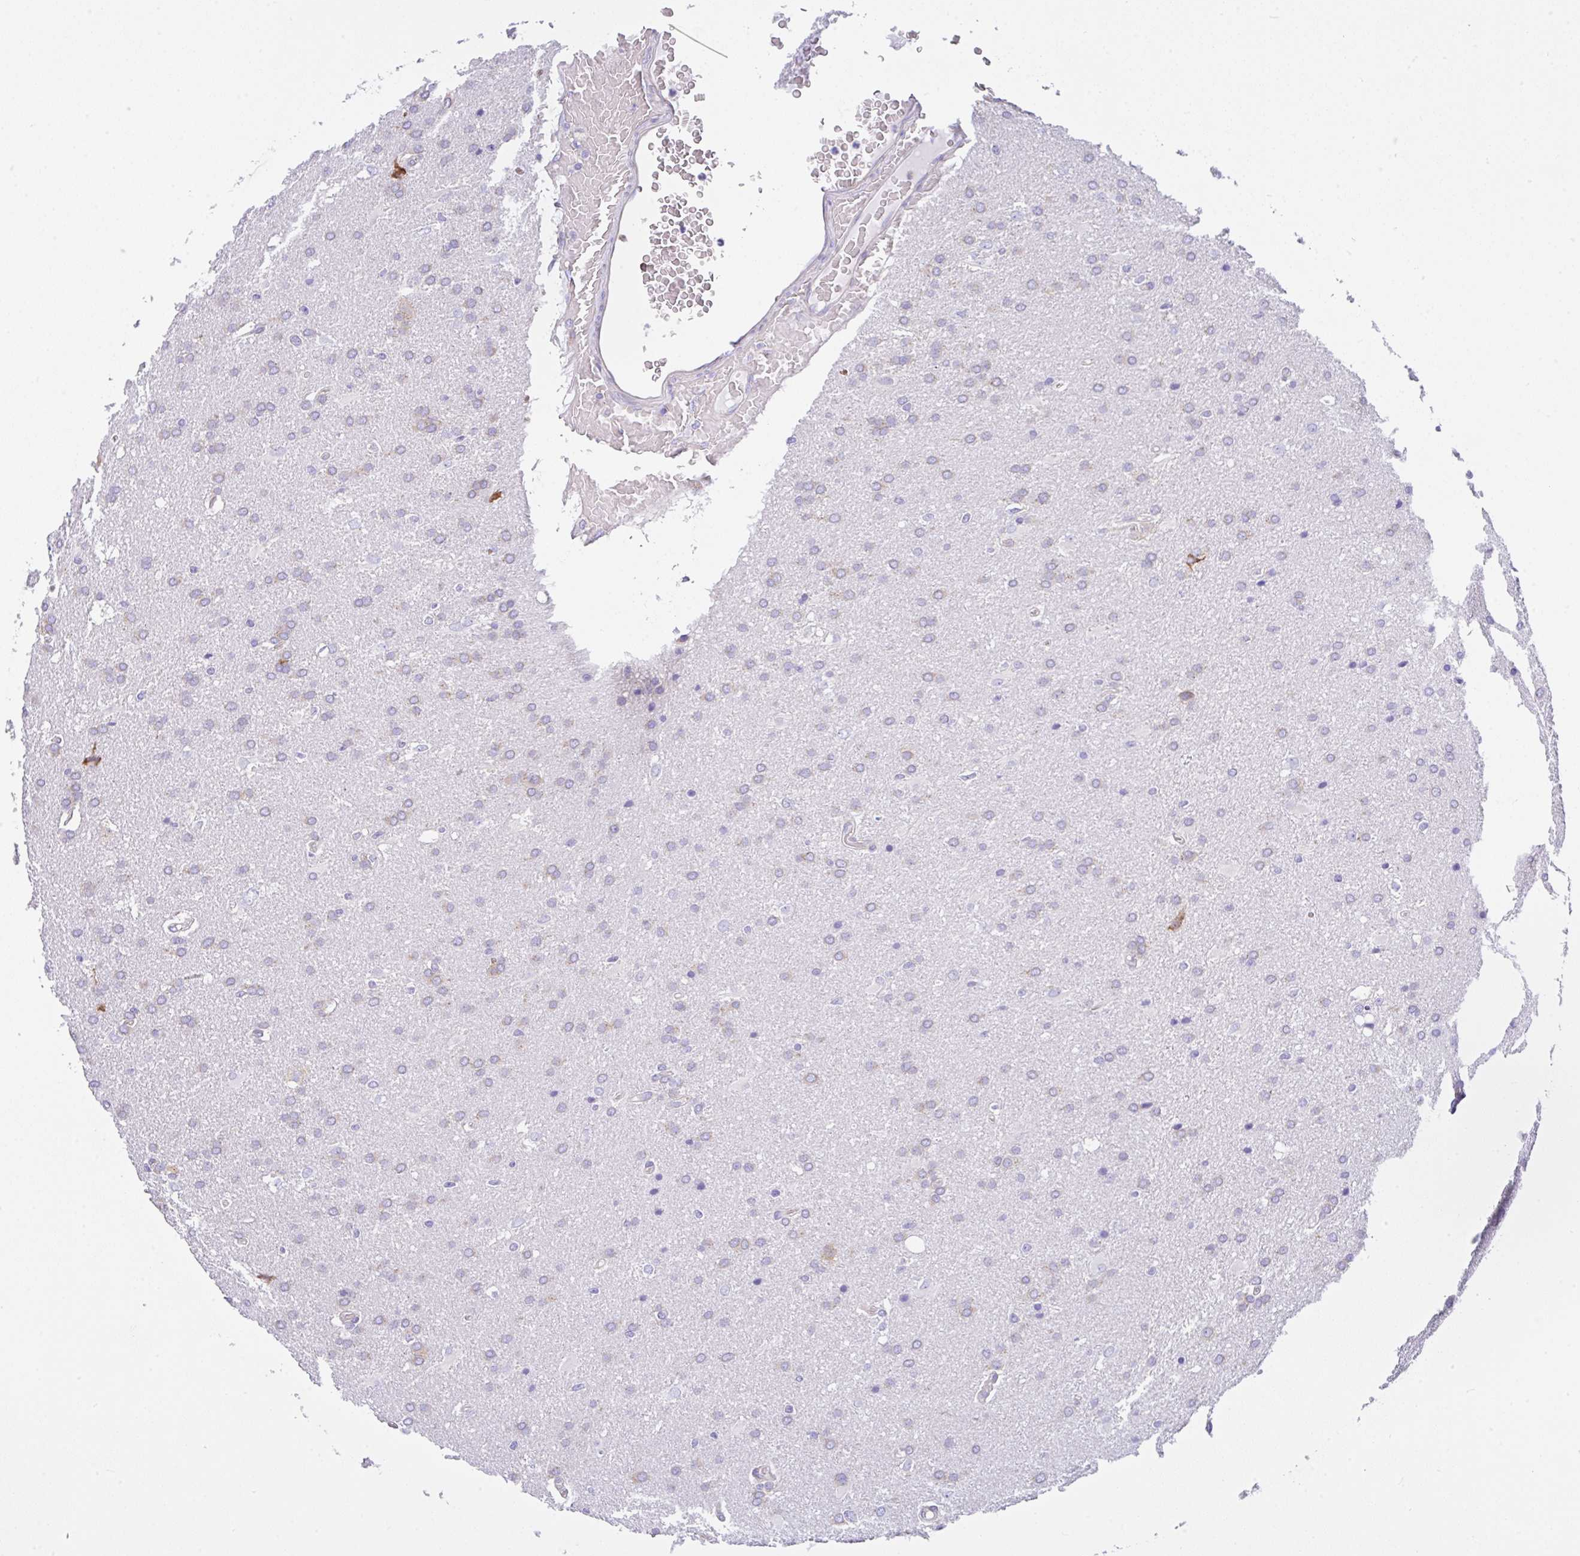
{"staining": {"intensity": "negative", "quantity": "none", "location": "none"}, "tissue": "glioma", "cell_type": "Tumor cells", "image_type": "cancer", "snomed": [{"axis": "morphology", "description": "Glioma, malignant, High grade"}, {"axis": "topography", "description": "Brain"}], "caption": "Protein analysis of malignant glioma (high-grade) displays no significant positivity in tumor cells.", "gene": "GFPT2", "patient": {"sex": "male", "age": 56}}